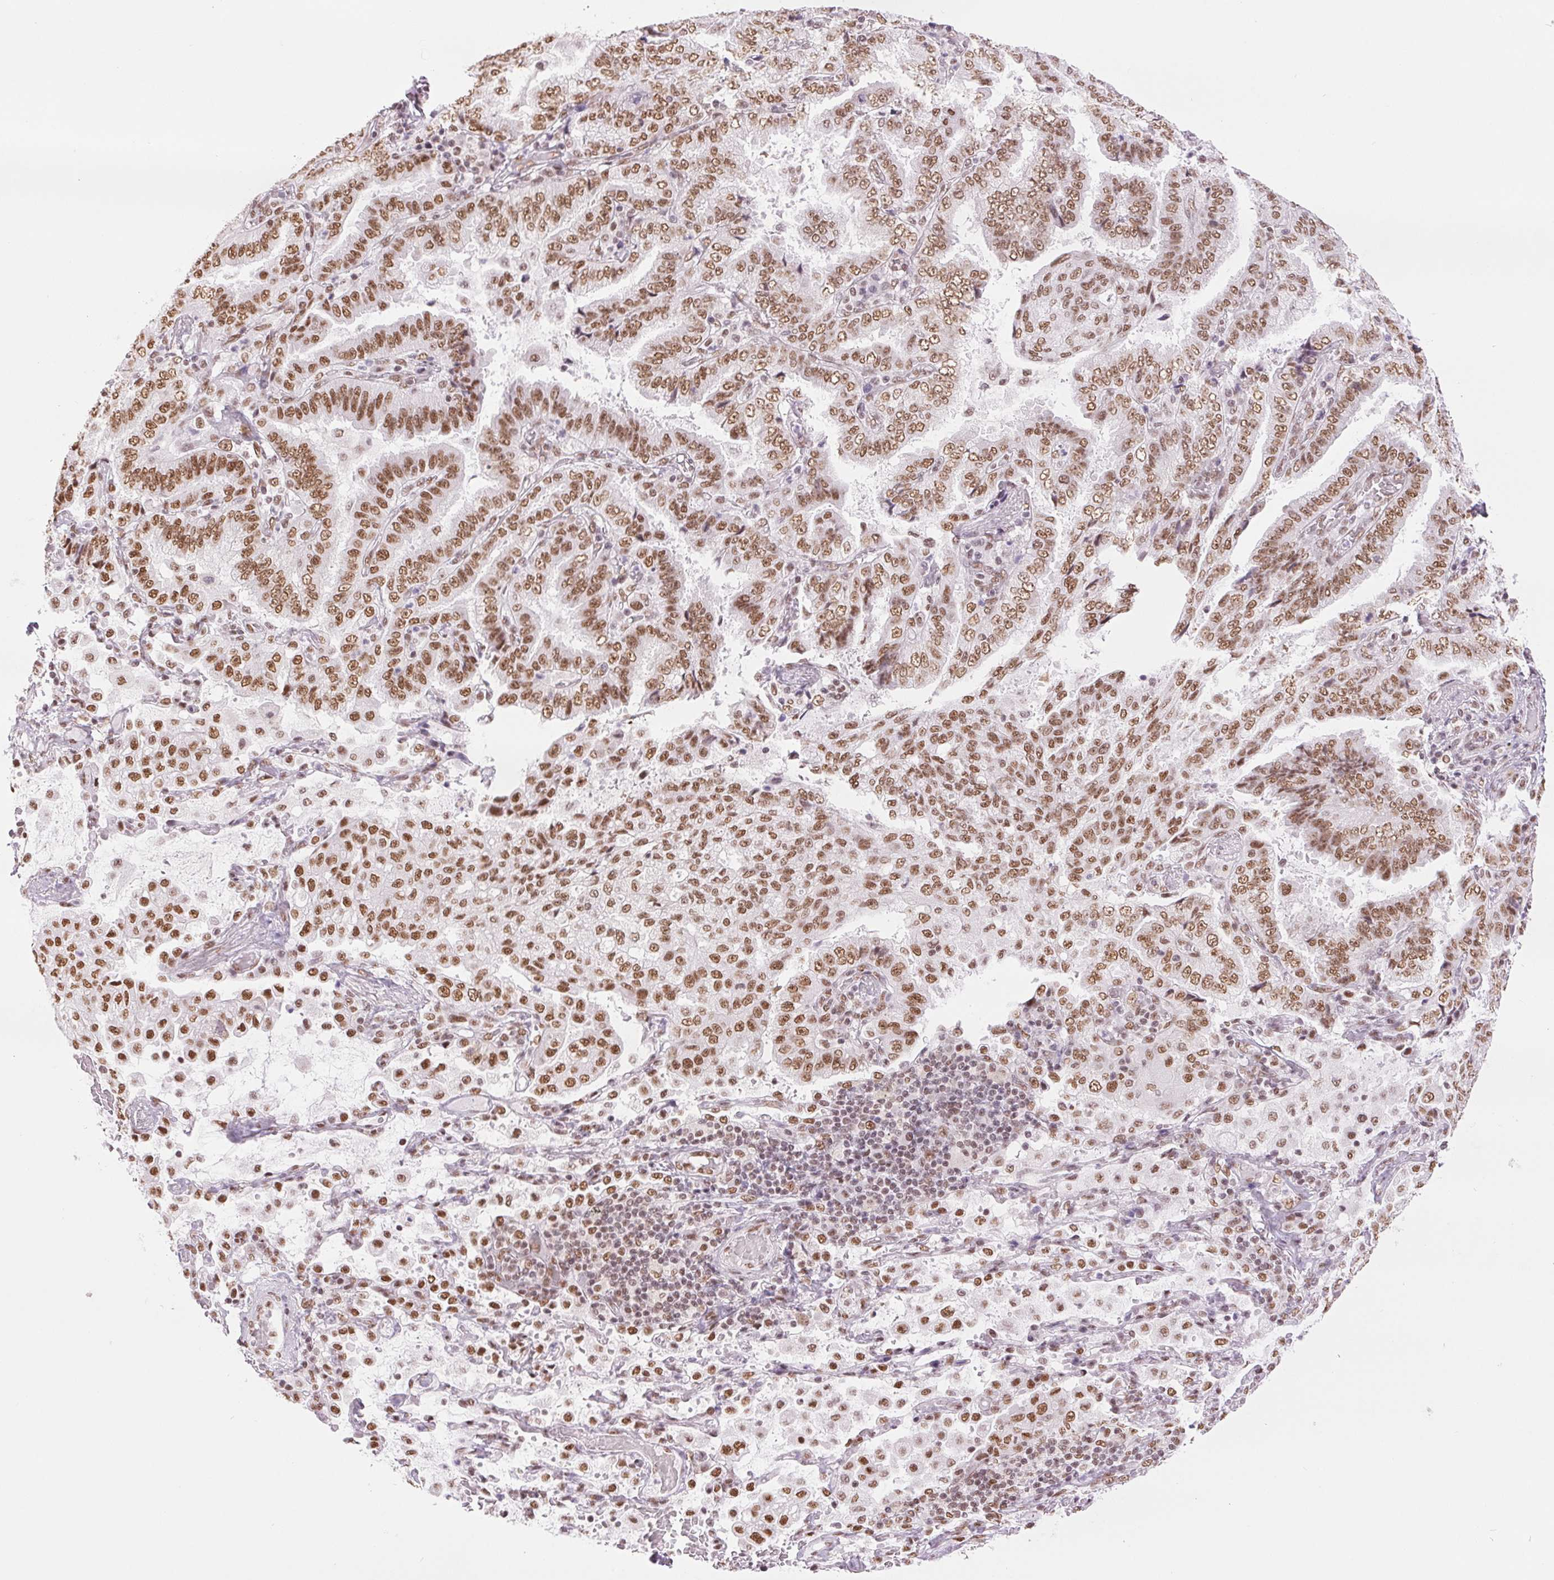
{"staining": {"intensity": "moderate", "quantity": ">75%", "location": "nuclear"}, "tissue": "lung cancer", "cell_type": "Tumor cells", "image_type": "cancer", "snomed": [{"axis": "morphology", "description": "Aneuploidy"}, {"axis": "morphology", "description": "Adenocarcinoma, NOS"}, {"axis": "morphology", "description": "Adenocarcinoma, metastatic, NOS"}, {"axis": "topography", "description": "Lymph node"}, {"axis": "topography", "description": "Lung"}], "caption": "An IHC image of tumor tissue is shown. Protein staining in brown highlights moderate nuclear positivity in lung cancer within tumor cells.", "gene": "ZFR2", "patient": {"sex": "female", "age": 48}}